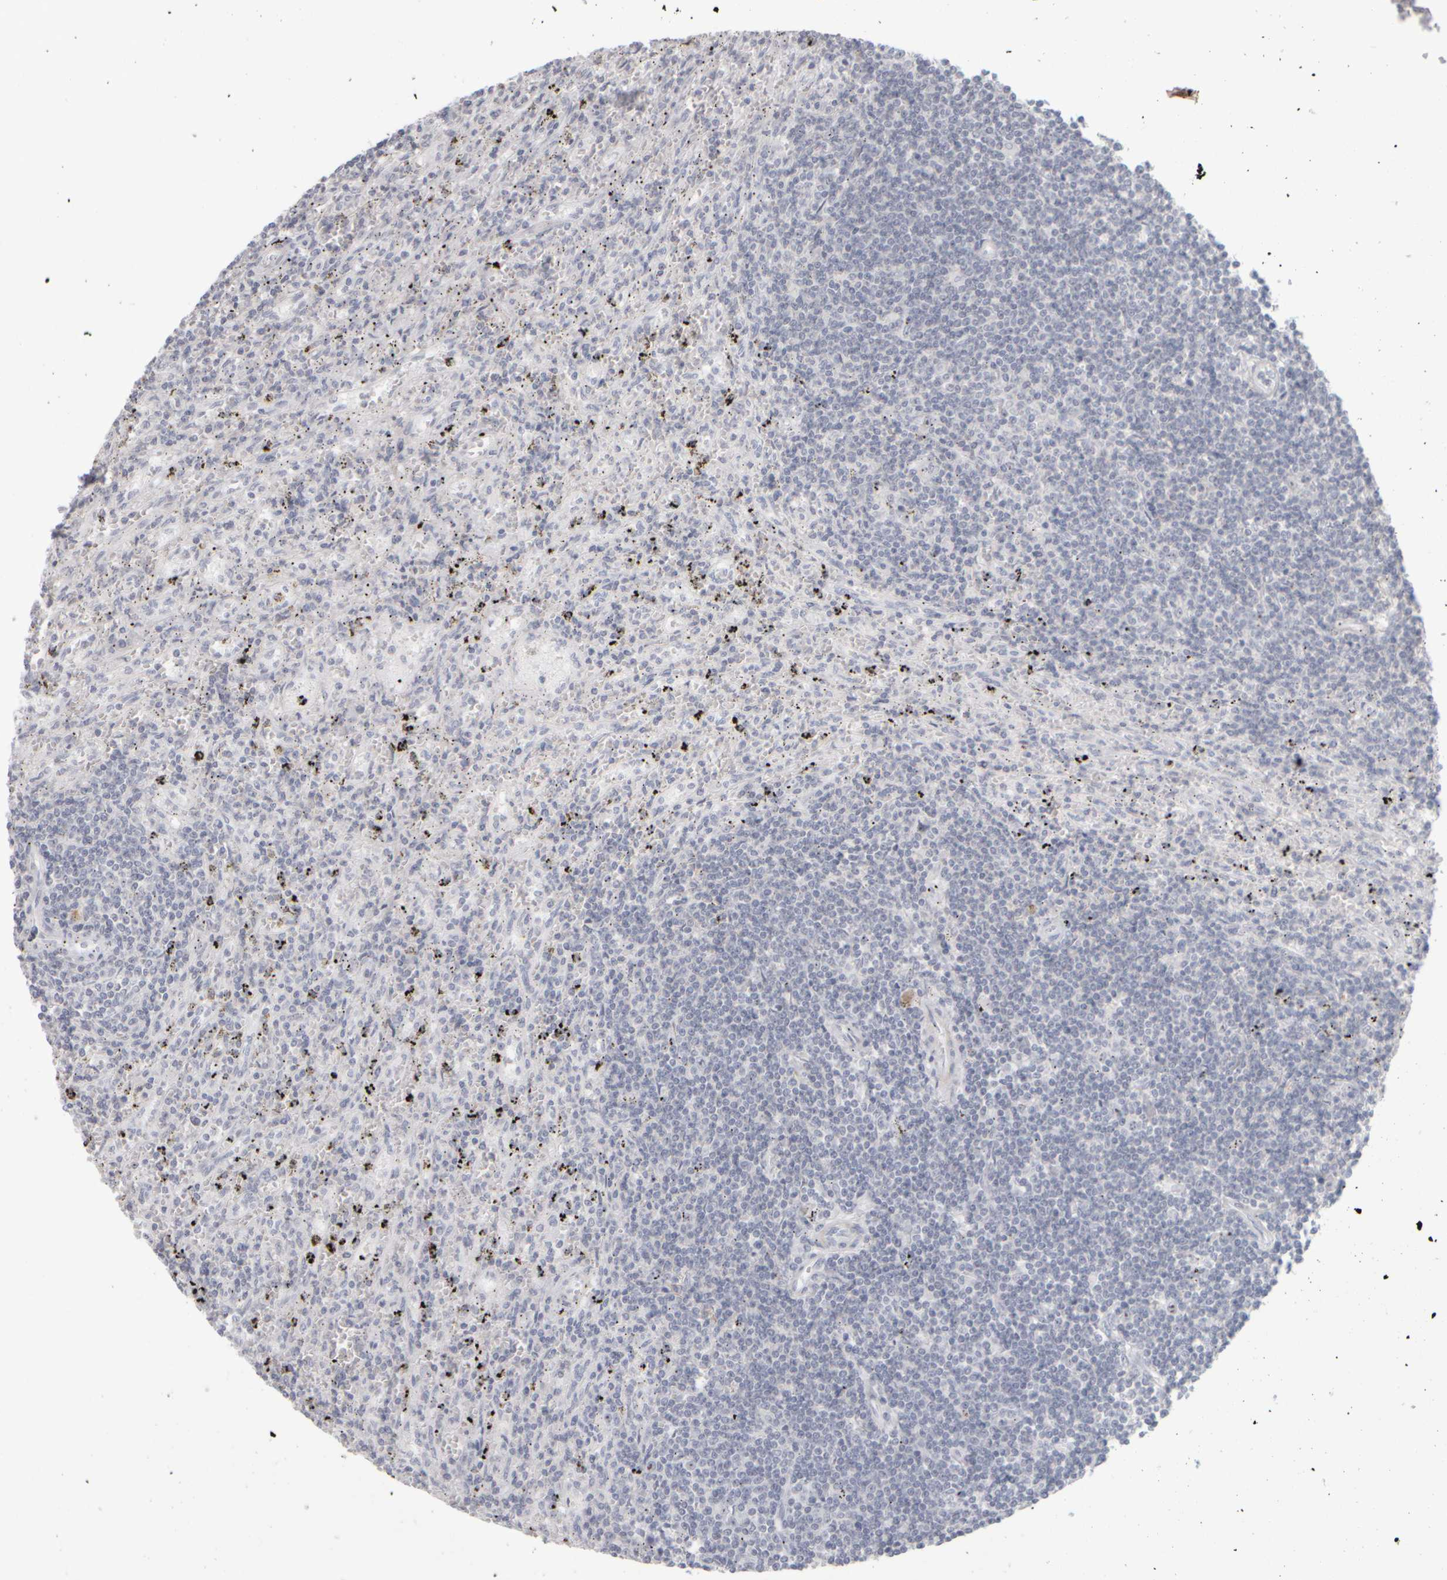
{"staining": {"intensity": "strong", "quantity": "<25%", "location": "nuclear"}, "tissue": "lymphoma", "cell_type": "Tumor cells", "image_type": "cancer", "snomed": [{"axis": "morphology", "description": "Malignant lymphoma, non-Hodgkin's type, Low grade"}, {"axis": "topography", "description": "Spleen"}], "caption": "There is medium levels of strong nuclear expression in tumor cells of lymphoma, as demonstrated by immunohistochemical staining (brown color).", "gene": "DCXR", "patient": {"sex": "male", "age": 76}}